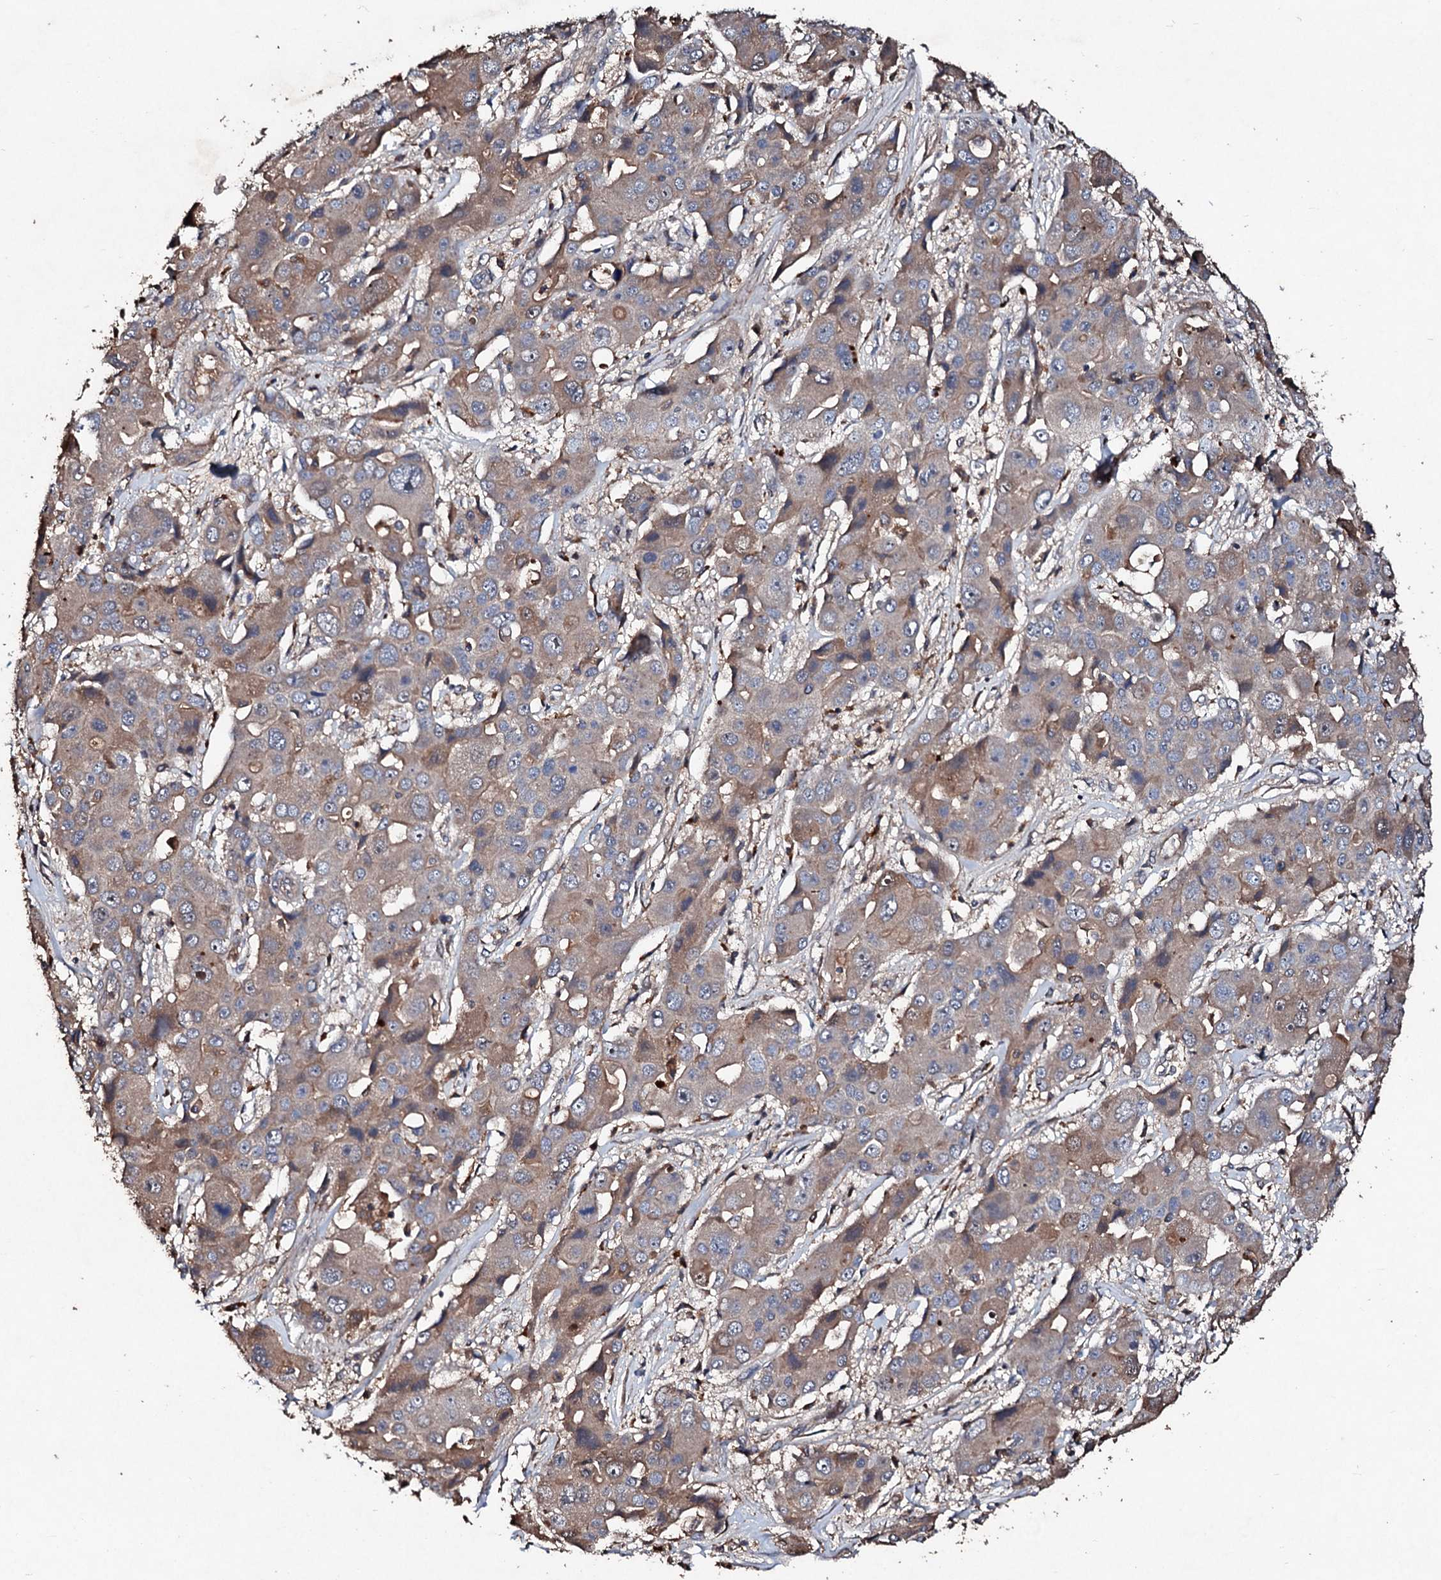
{"staining": {"intensity": "weak", "quantity": ">75%", "location": "cytoplasmic/membranous"}, "tissue": "liver cancer", "cell_type": "Tumor cells", "image_type": "cancer", "snomed": [{"axis": "morphology", "description": "Cholangiocarcinoma"}, {"axis": "topography", "description": "Liver"}], "caption": "The micrograph exhibits immunohistochemical staining of liver cancer. There is weak cytoplasmic/membranous expression is identified in about >75% of tumor cells.", "gene": "KERA", "patient": {"sex": "male", "age": 67}}